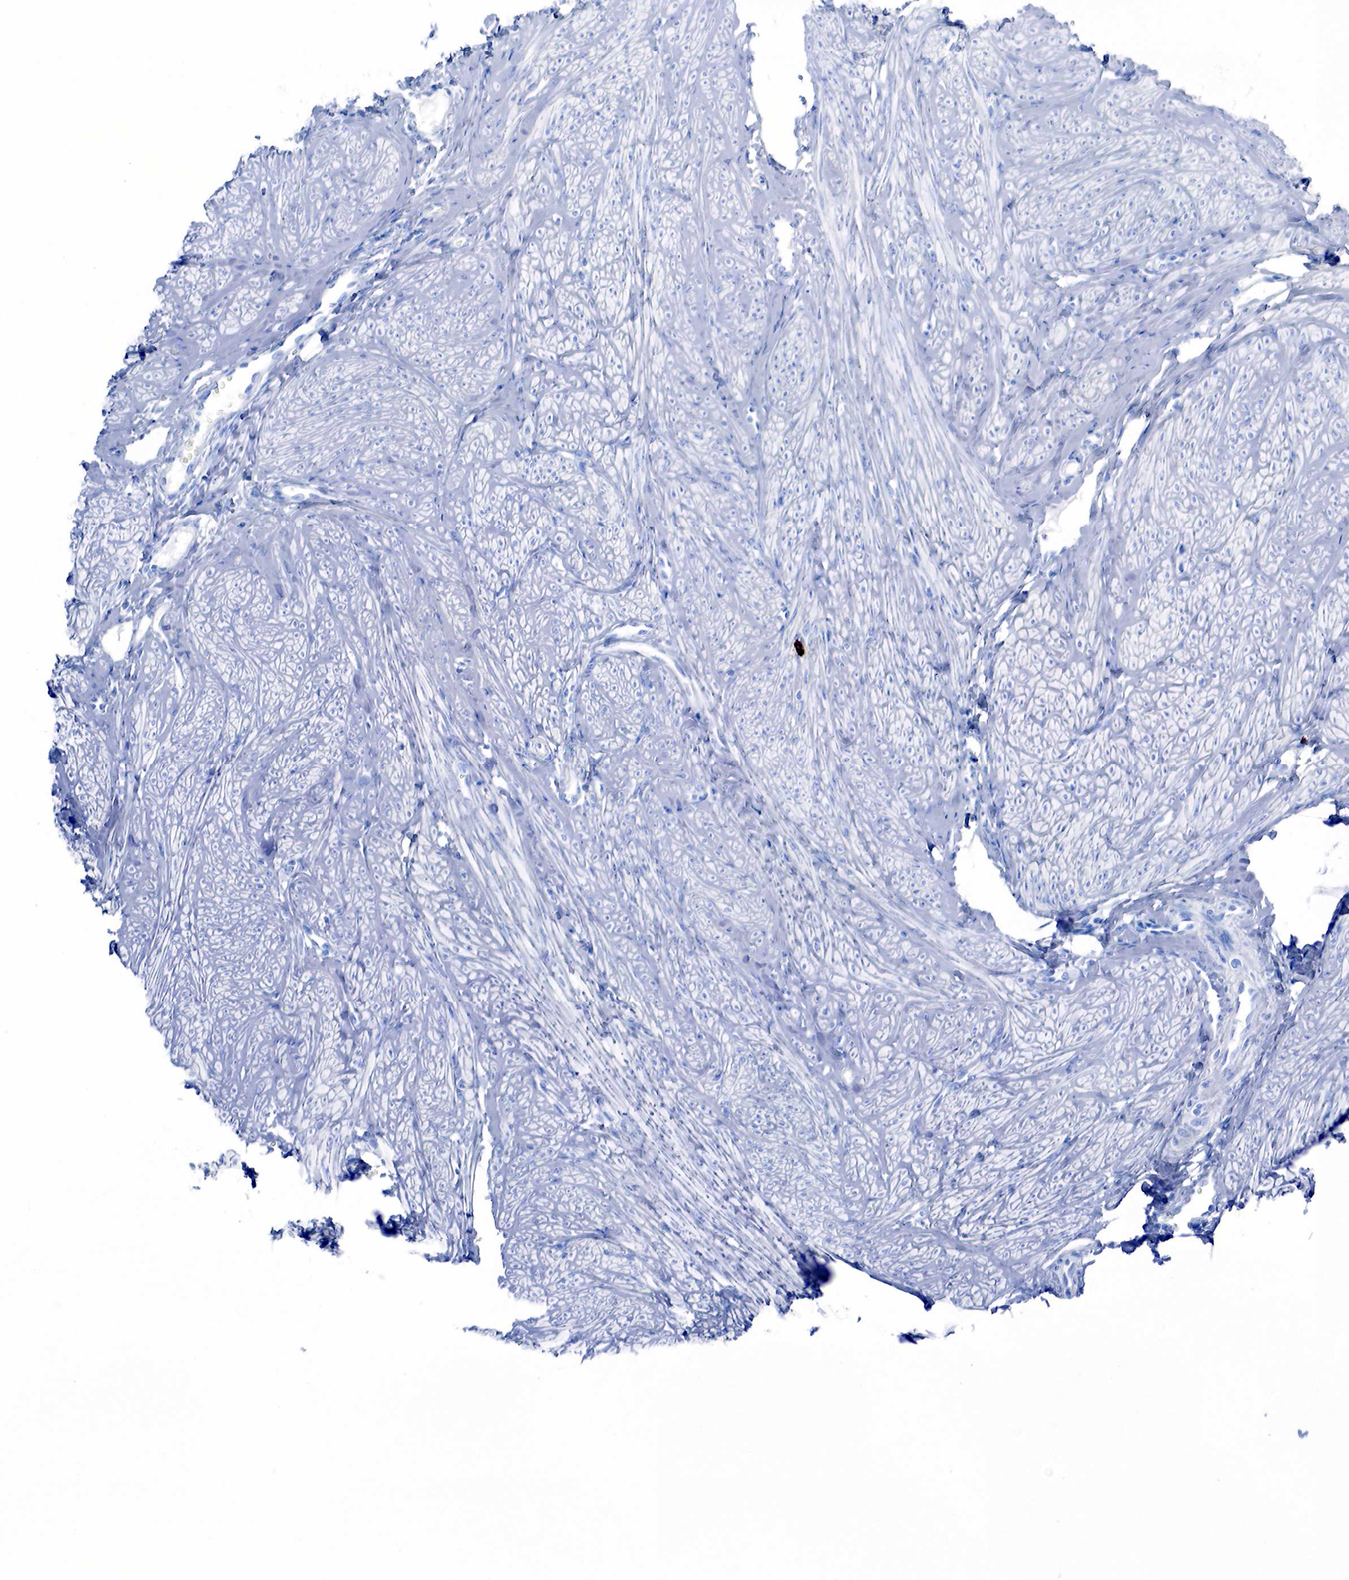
{"staining": {"intensity": "negative", "quantity": "none", "location": "none"}, "tissue": "smooth muscle", "cell_type": "Smooth muscle cells", "image_type": "normal", "snomed": [{"axis": "morphology", "description": "Normal tissue, NOS"}, {"axis": "topography", "description": "Uterus"}], "caption": "Human smooth muscle stained for a protein using IHC displays no staining in smooth muscle cells.", "gene": "FUT4", "patient": {"sex": "female", "age": 45}}